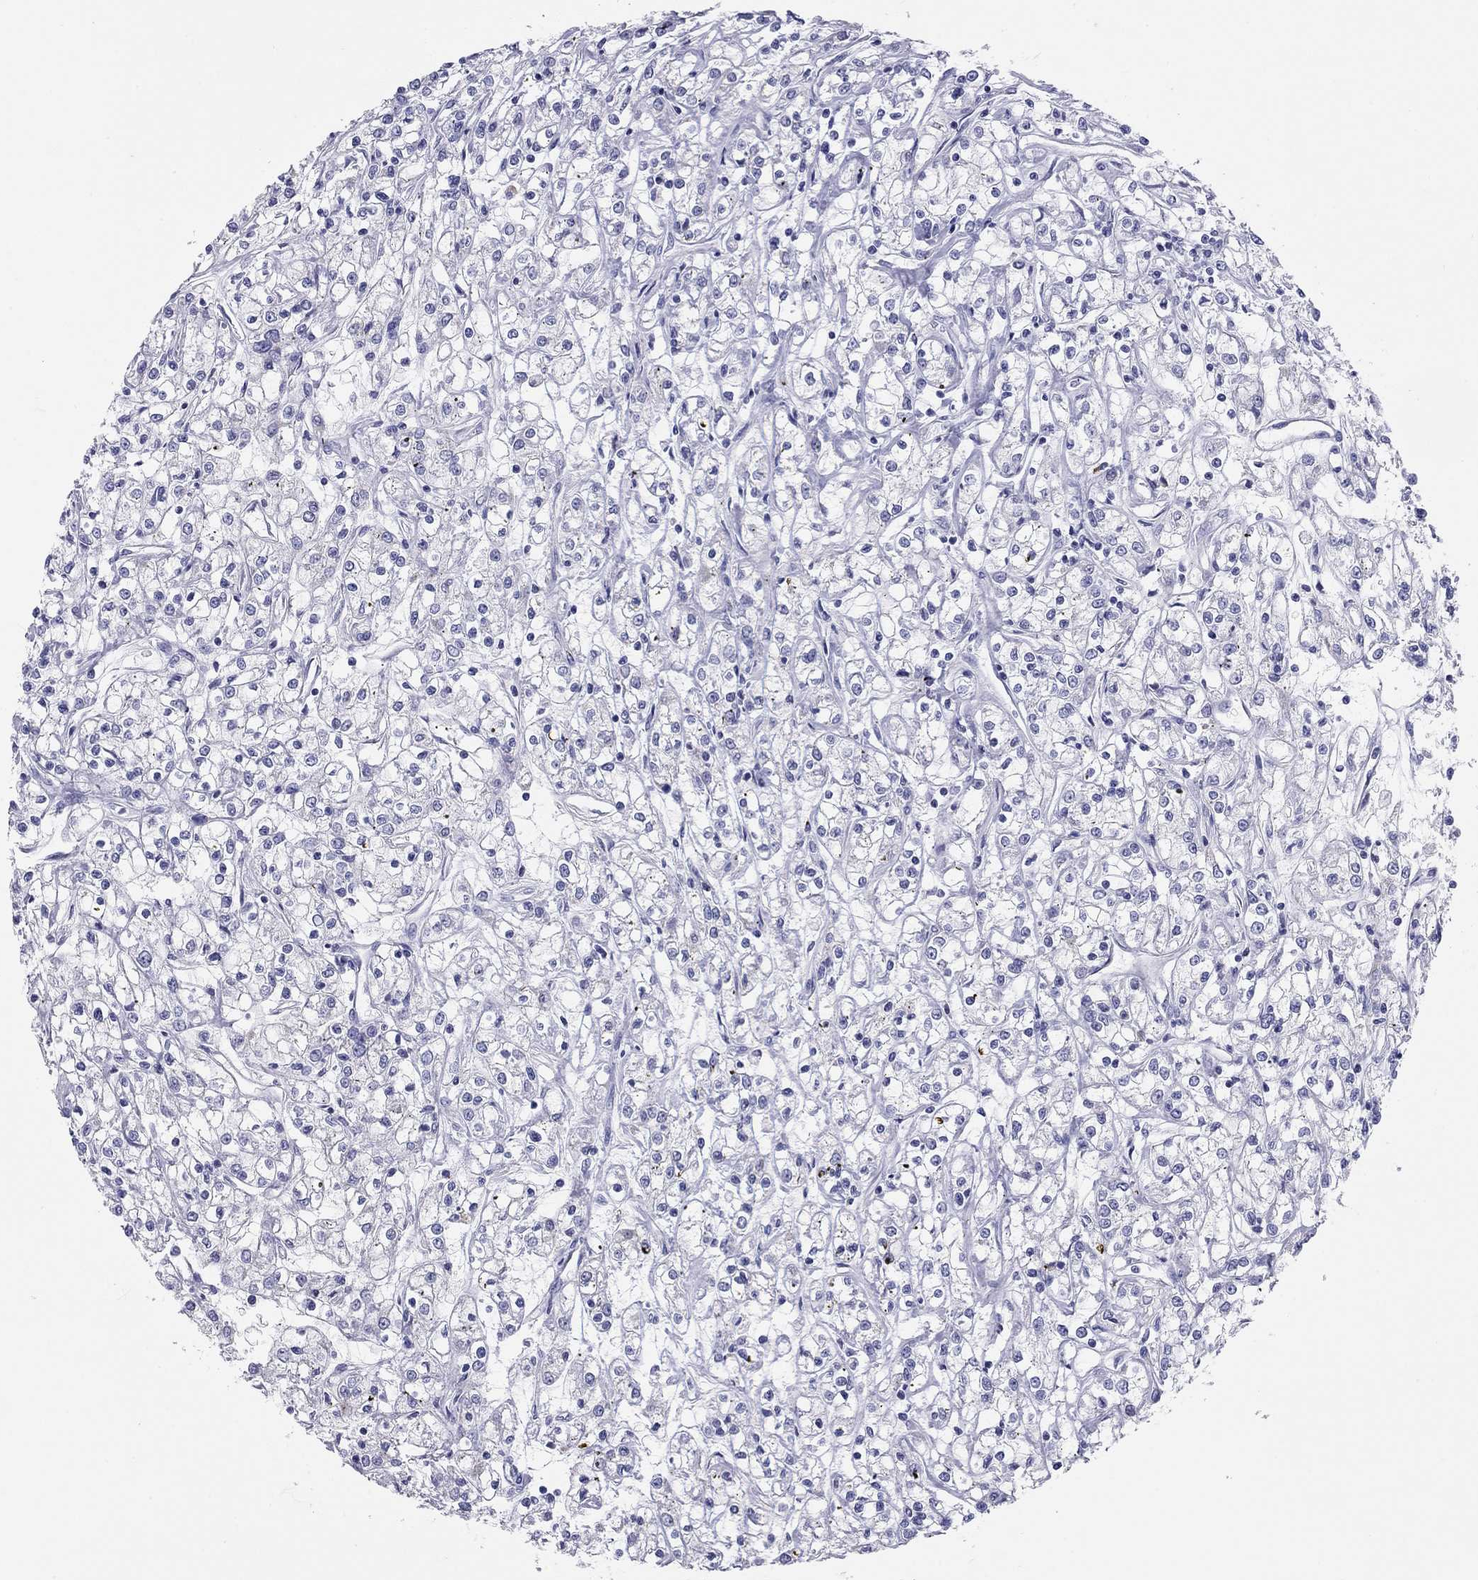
{"staining": {"intensity": "negative", "quantity": "none", "location": "none"}, "tissue": "renal cancer", "cell_type": "Tumor cells", "image_type": "cancer", "snomed": [{"axis": "morphology", "description": "Adenocarcinoma, NOS"}, {"axis": "topography", "description": "Kidney"}], "caption": "Human renal adenocarcinoma stained for a protein using IHC shows no expression in tumor cells.", "gene": "DPY19L2", "patient": {"sex": "female", "age": 59}}